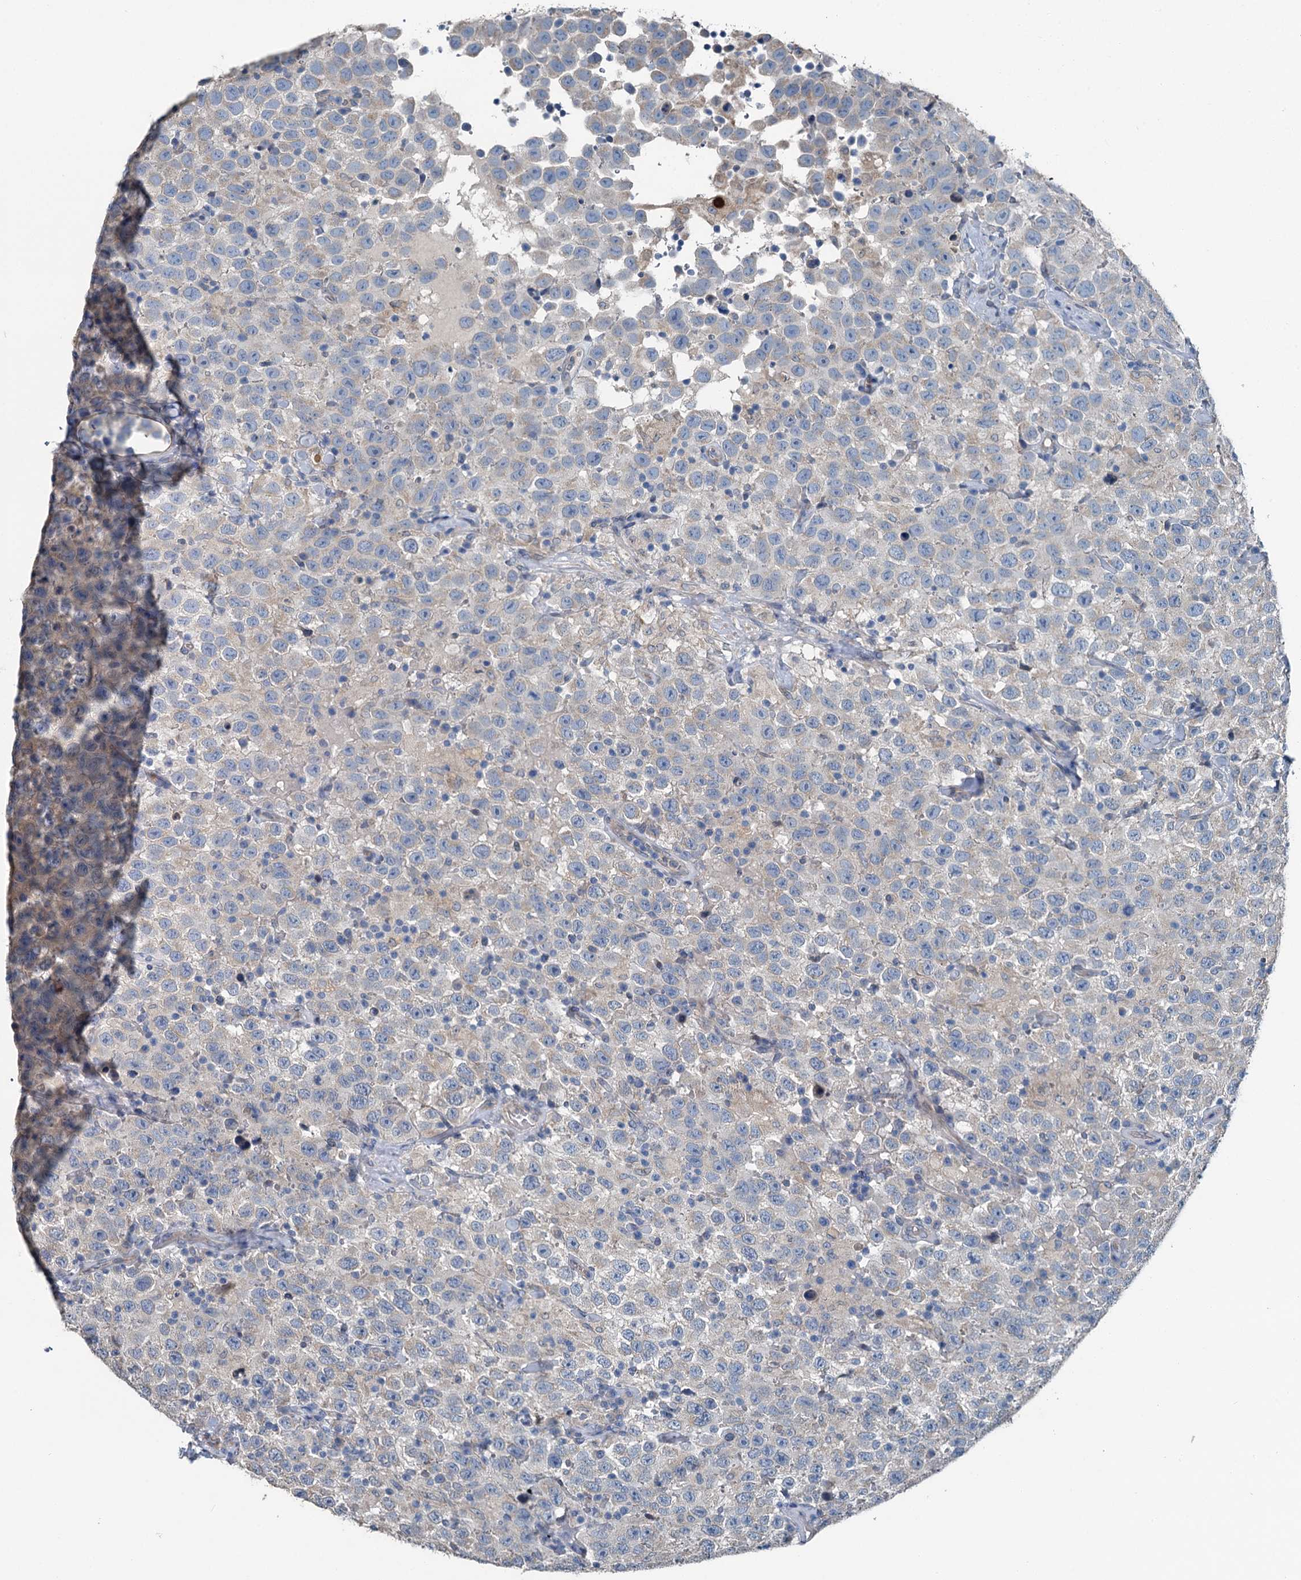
{"staining": {"intensity": "negative", "quantity": "none", "location": "none"}, "tissue": "testis cancer", "cell_type": "Tumor cells", "image_type": "cancer", "snomed": [{"axis": "morphology", "description": "Seminoma, NOS"}, {"axis": "topography", "description": "Testis"}], "caption": "This is an IHC photomicrograph of testis cancer (seminoma). There is no expression in tumor cells.", "gene": "C6orf120", "patient": {"sex": "male", "age": 41}}